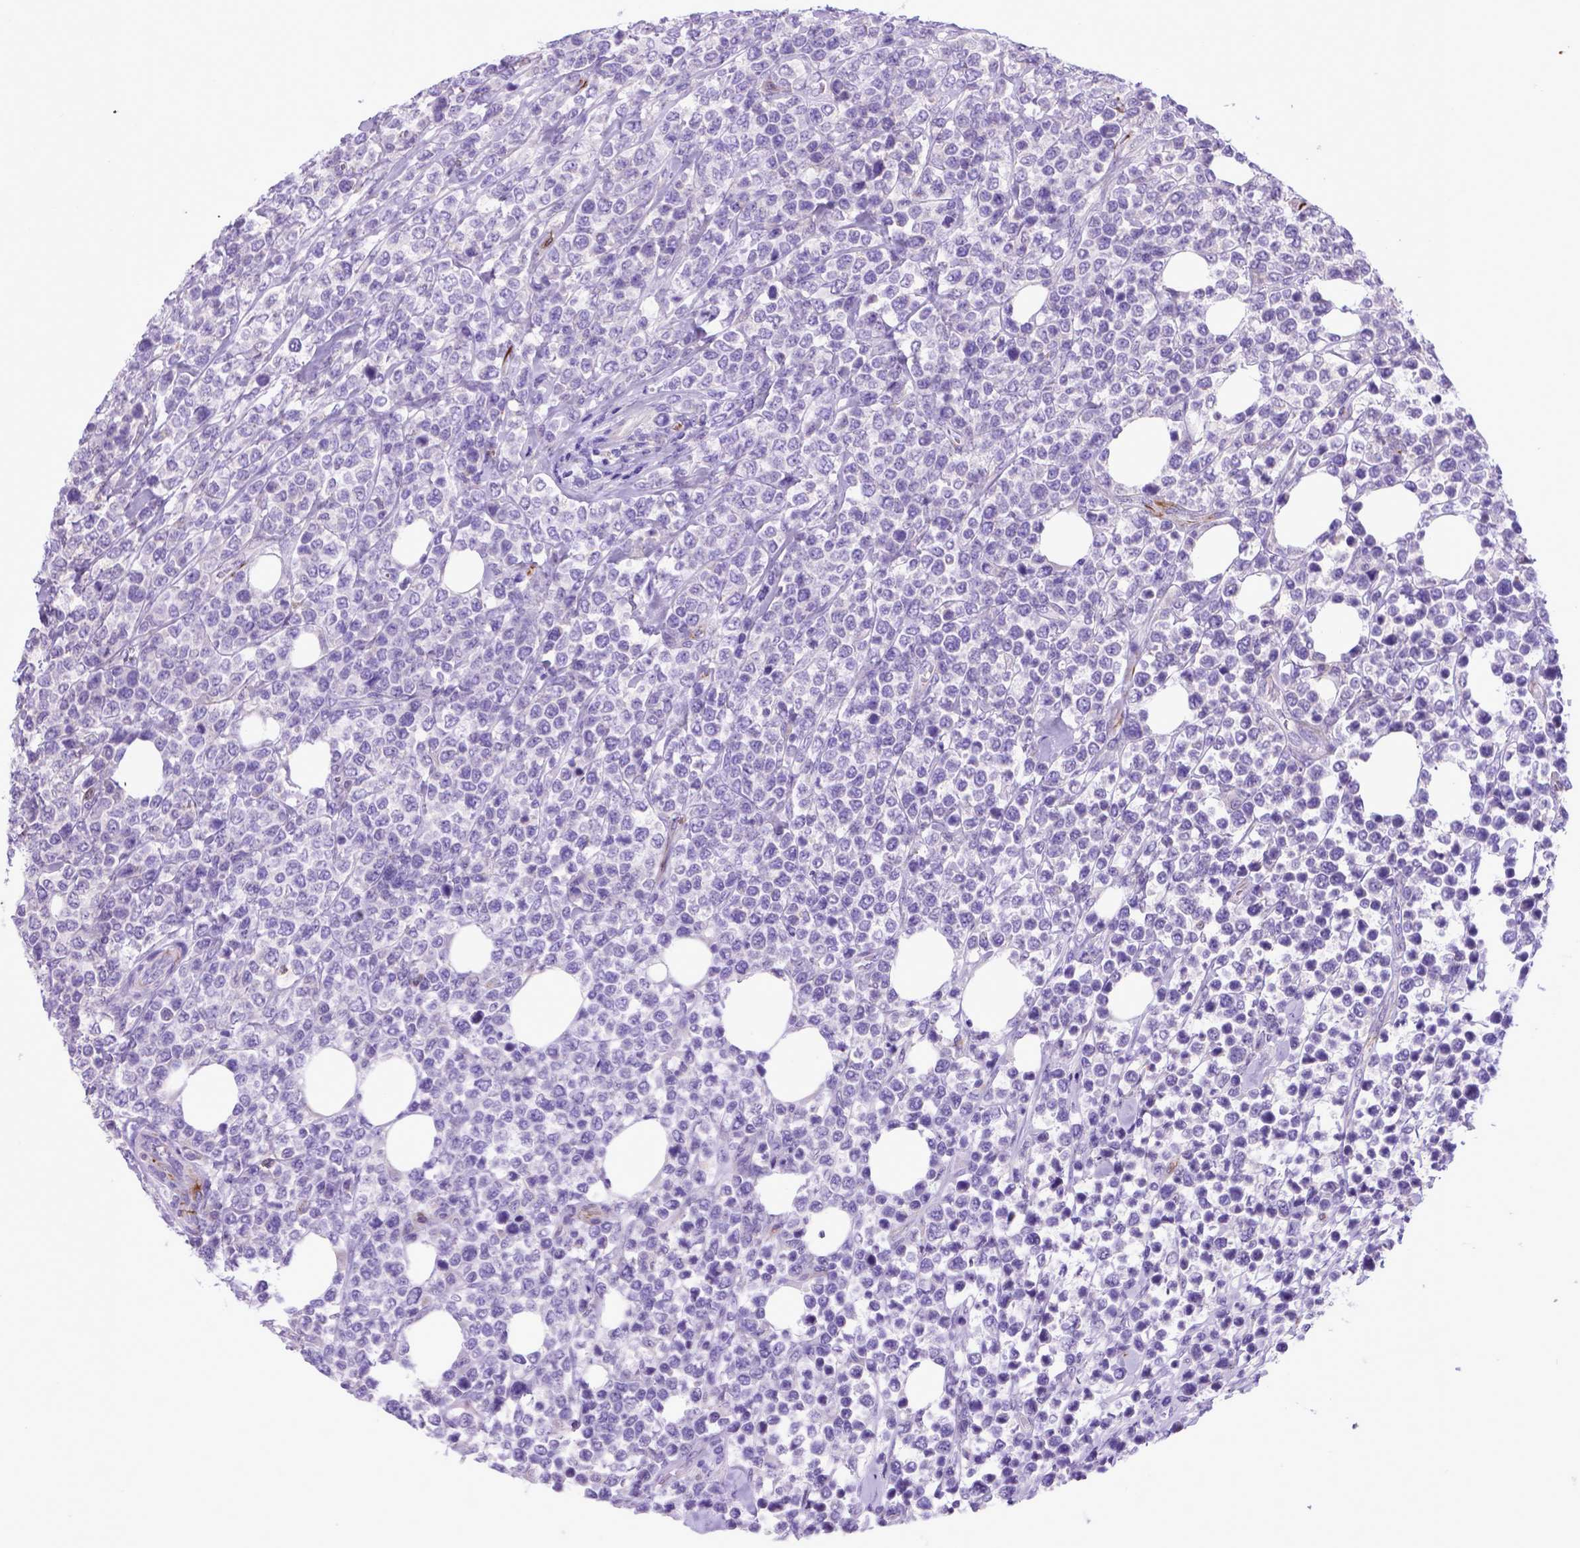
{"staining": {"intensity": "negative", "quantity": "none", "location": "none"}, "tissue": "lymphoma", "cell_type": "Tumor cells", "image_type": "cancer", "snomed": [{"axis": "morphology", "description": "Malignant lymphoma, non-Hodgkin's type, High grade"}, {"axis": "topography", "description": "Soft tissue"}], "caption": "Immunohistochemistry (IHC) of lymphoma demonstrates no expression in tumor cells. Brightfield microscopy of immunohistochemistry stained with DAB (brown) and hematoxylin (blue), captured at high magnification.", "gene": "LZTR1", "patient": {"sex": "female", "age": 56}}